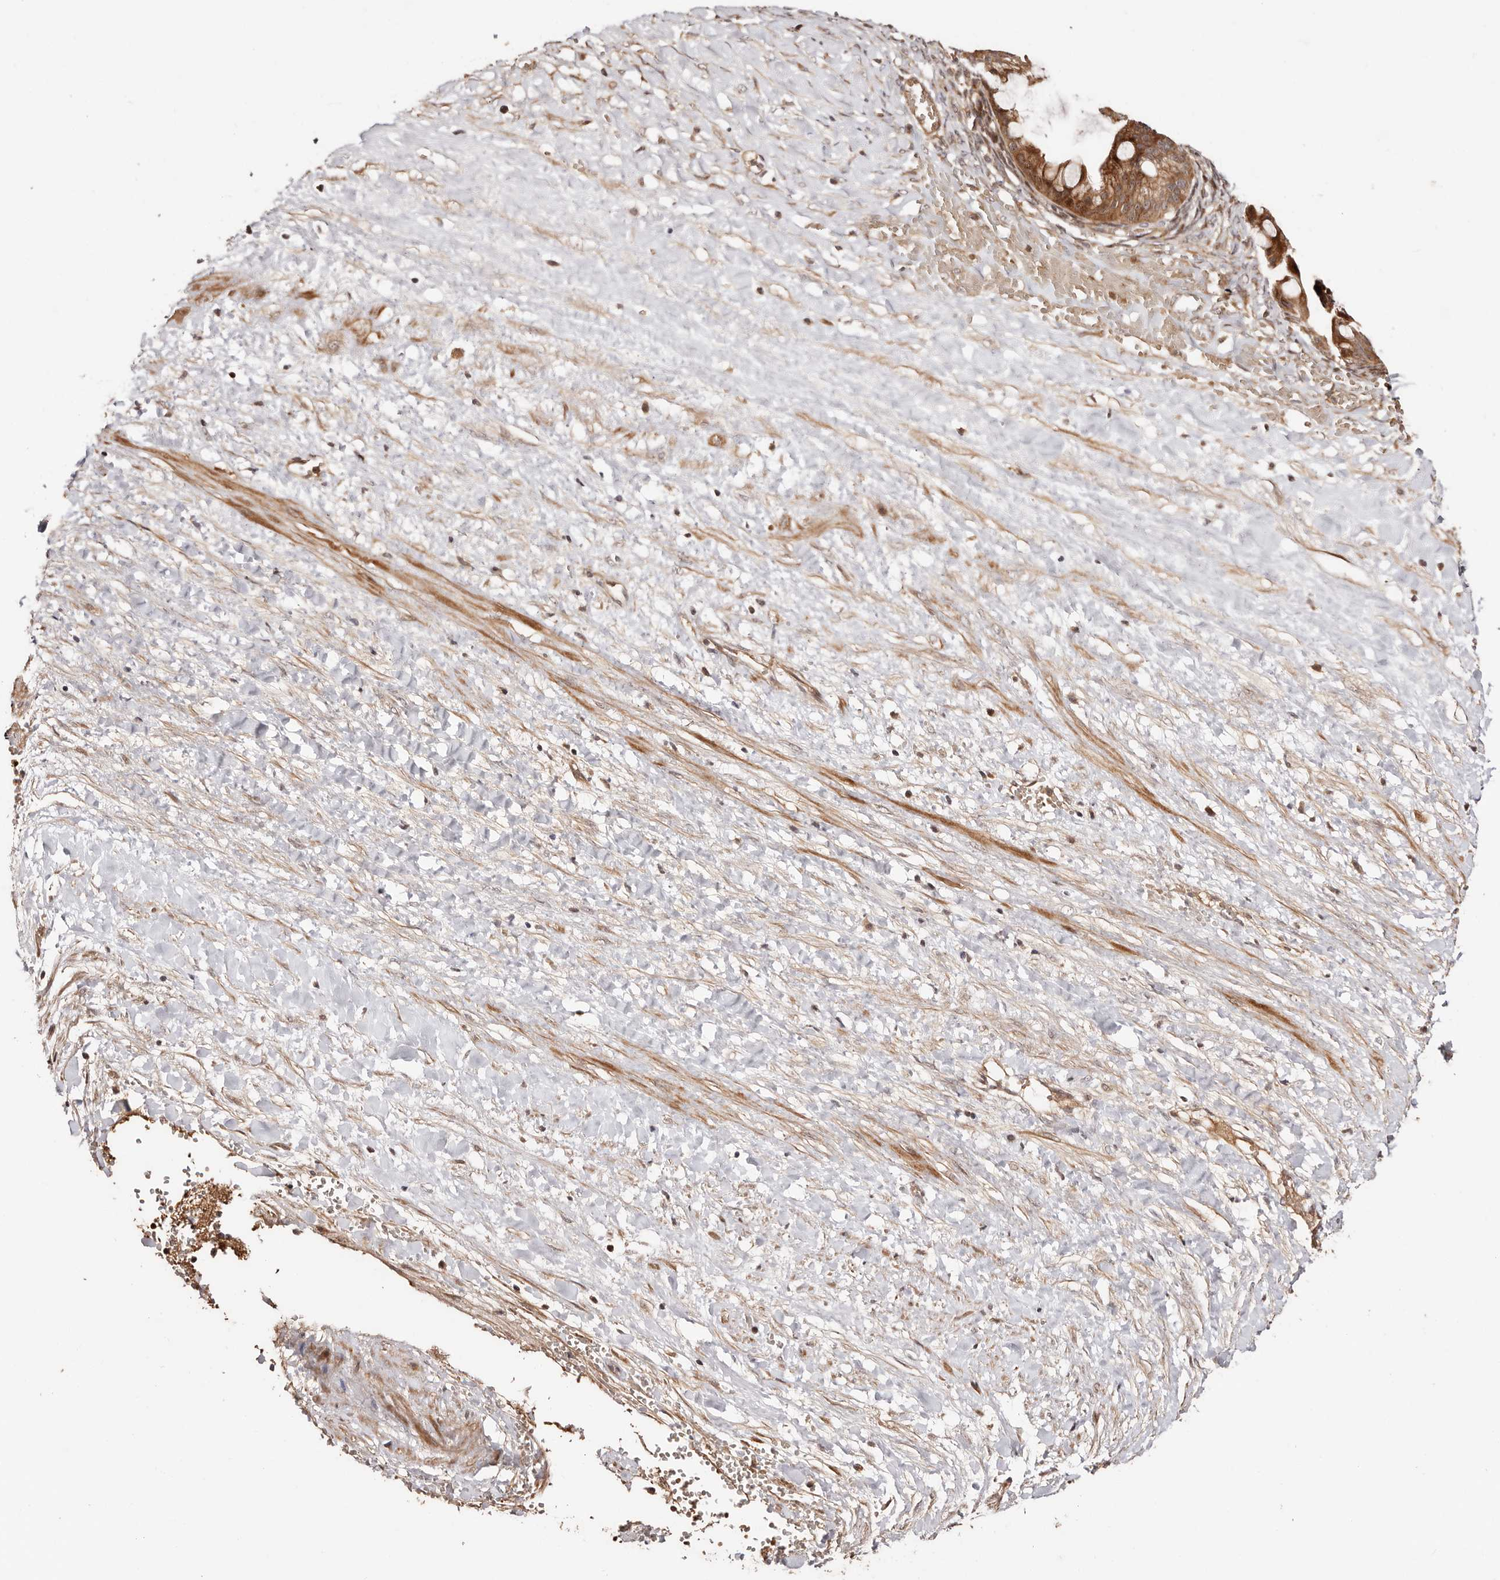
{"staining": {"intensity": "moderate", "quantity": ">75%", "location": "cytoplasmic/membranous"}, "tissue": "ovarian cancer", "cell_type": "Tumor cells", "image_type": "cancer", "snomed": [{"axis": "morphology", "description": "Cystadenocarcinoma, mucinous, NOS"}, {"axis": "topography", "description": "Ovary"}], "caption": "An immunohistochemistry photomicrograph of neoplastic tissue is shown. Protein staining in brown labels moderate cytoplasmic/membranous positivity in mucinous cystadenocarcinoma (ovarian) within tumor cells. The staining is performed using DAB (3,3'-diaminobenzidine) brown chromogen to label protein expression. The nuclei are counter-stained blue using hematoxylin.", "gene": "PTPN22", "patient": {"sex": "female", "age": 73}}